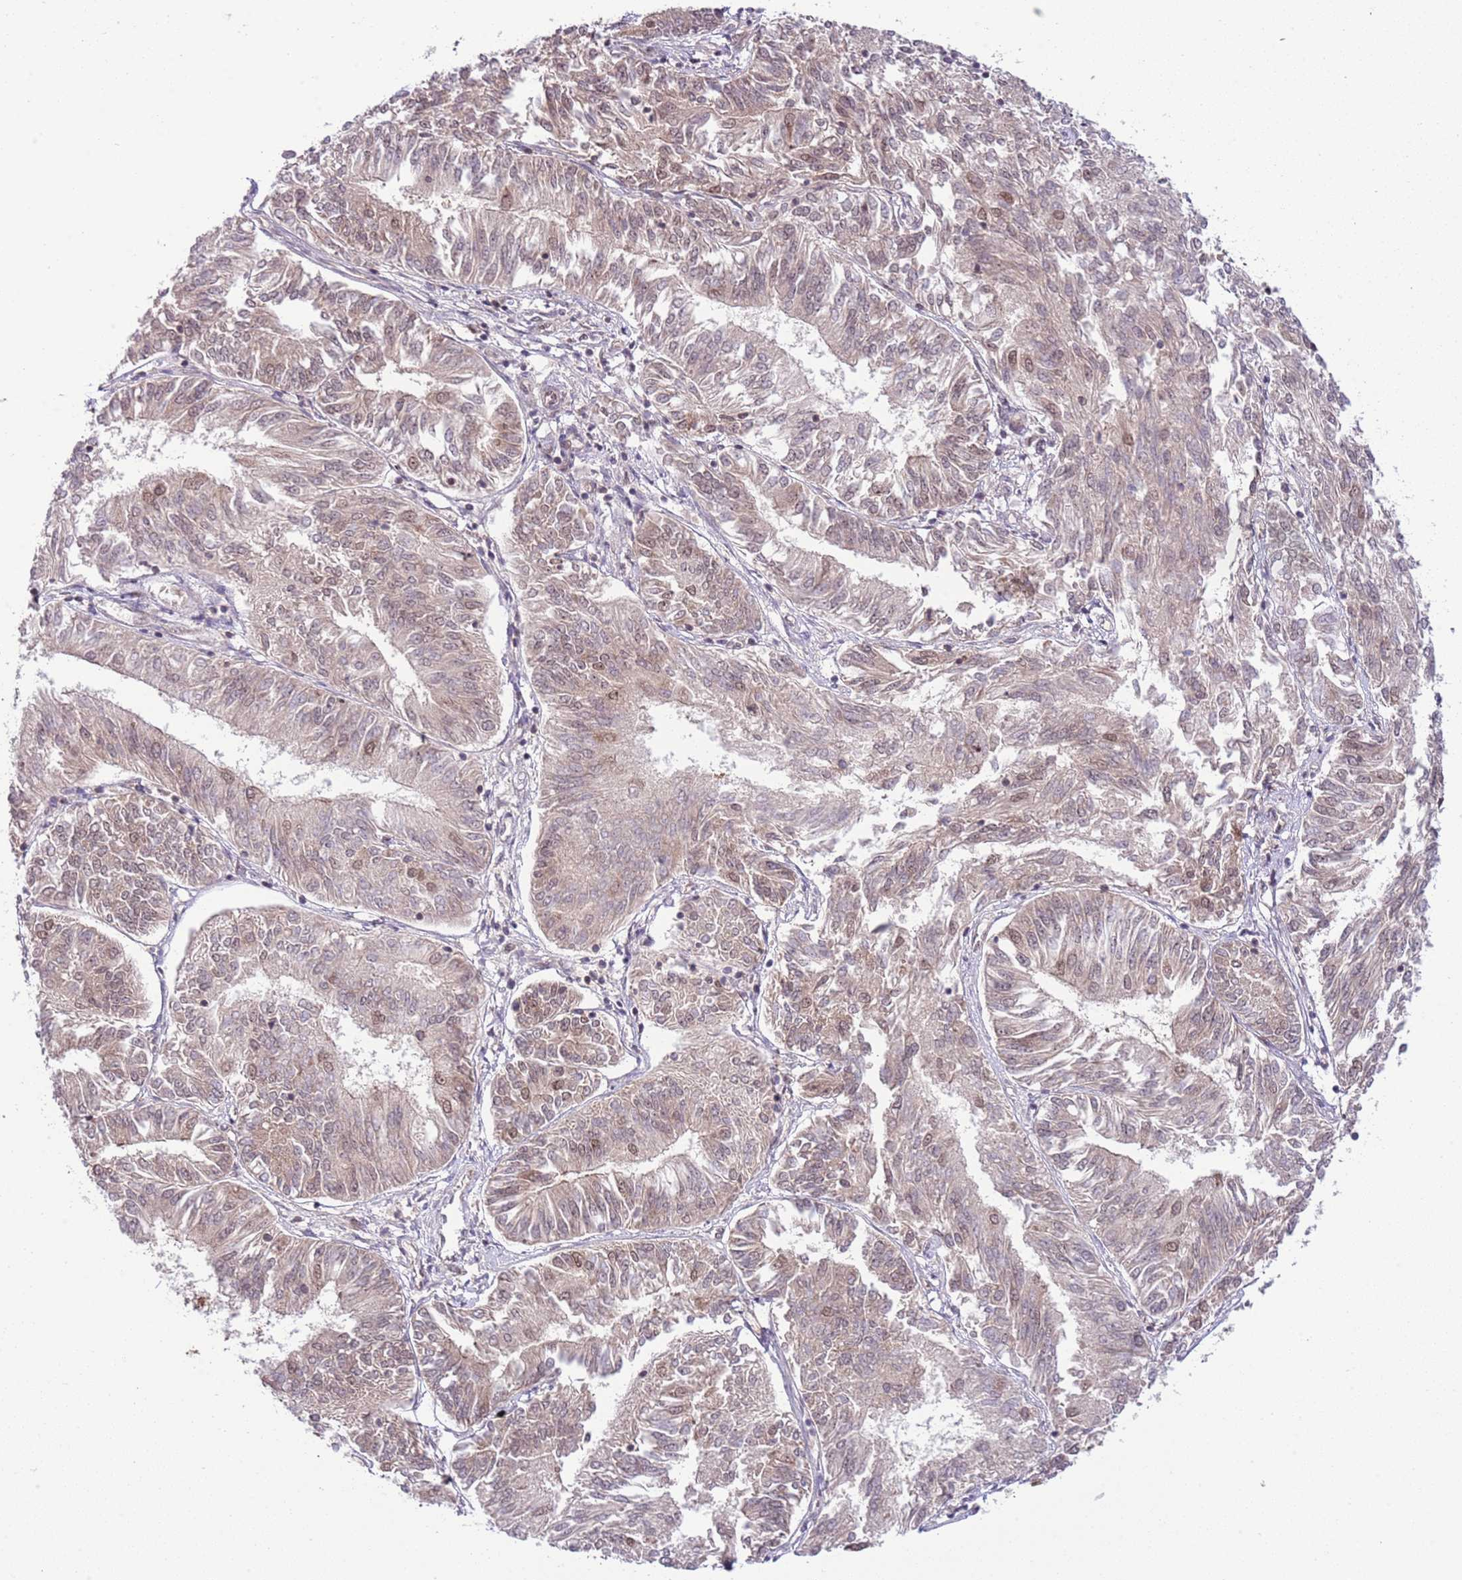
{"staining": {"intensity": "weak", "quantity": "25%-75%", "location": "cytoplasmic/membranous,nuclear"}, "tissue": "endometrial cancer", "cell_type": "Tumor cells", "image_type": "cancer", "snomed": [{"axis": "morphology", "description": "Adenocarcinoma, NOS"}, {"axis": "topography", "description": "Endometrium"}], "caption": "This photomicrograph shows endometrial cancer (adenocarcinoma) stained with immunohistochemistry to label a protein in brown. The cytoplasmic/membranous and nuclear of tumor cells show weak positivity for the protein. Nuclei are counter-stained blue.", "gene": "CHD1", "patient": {"sex": "female", "age": 58}}